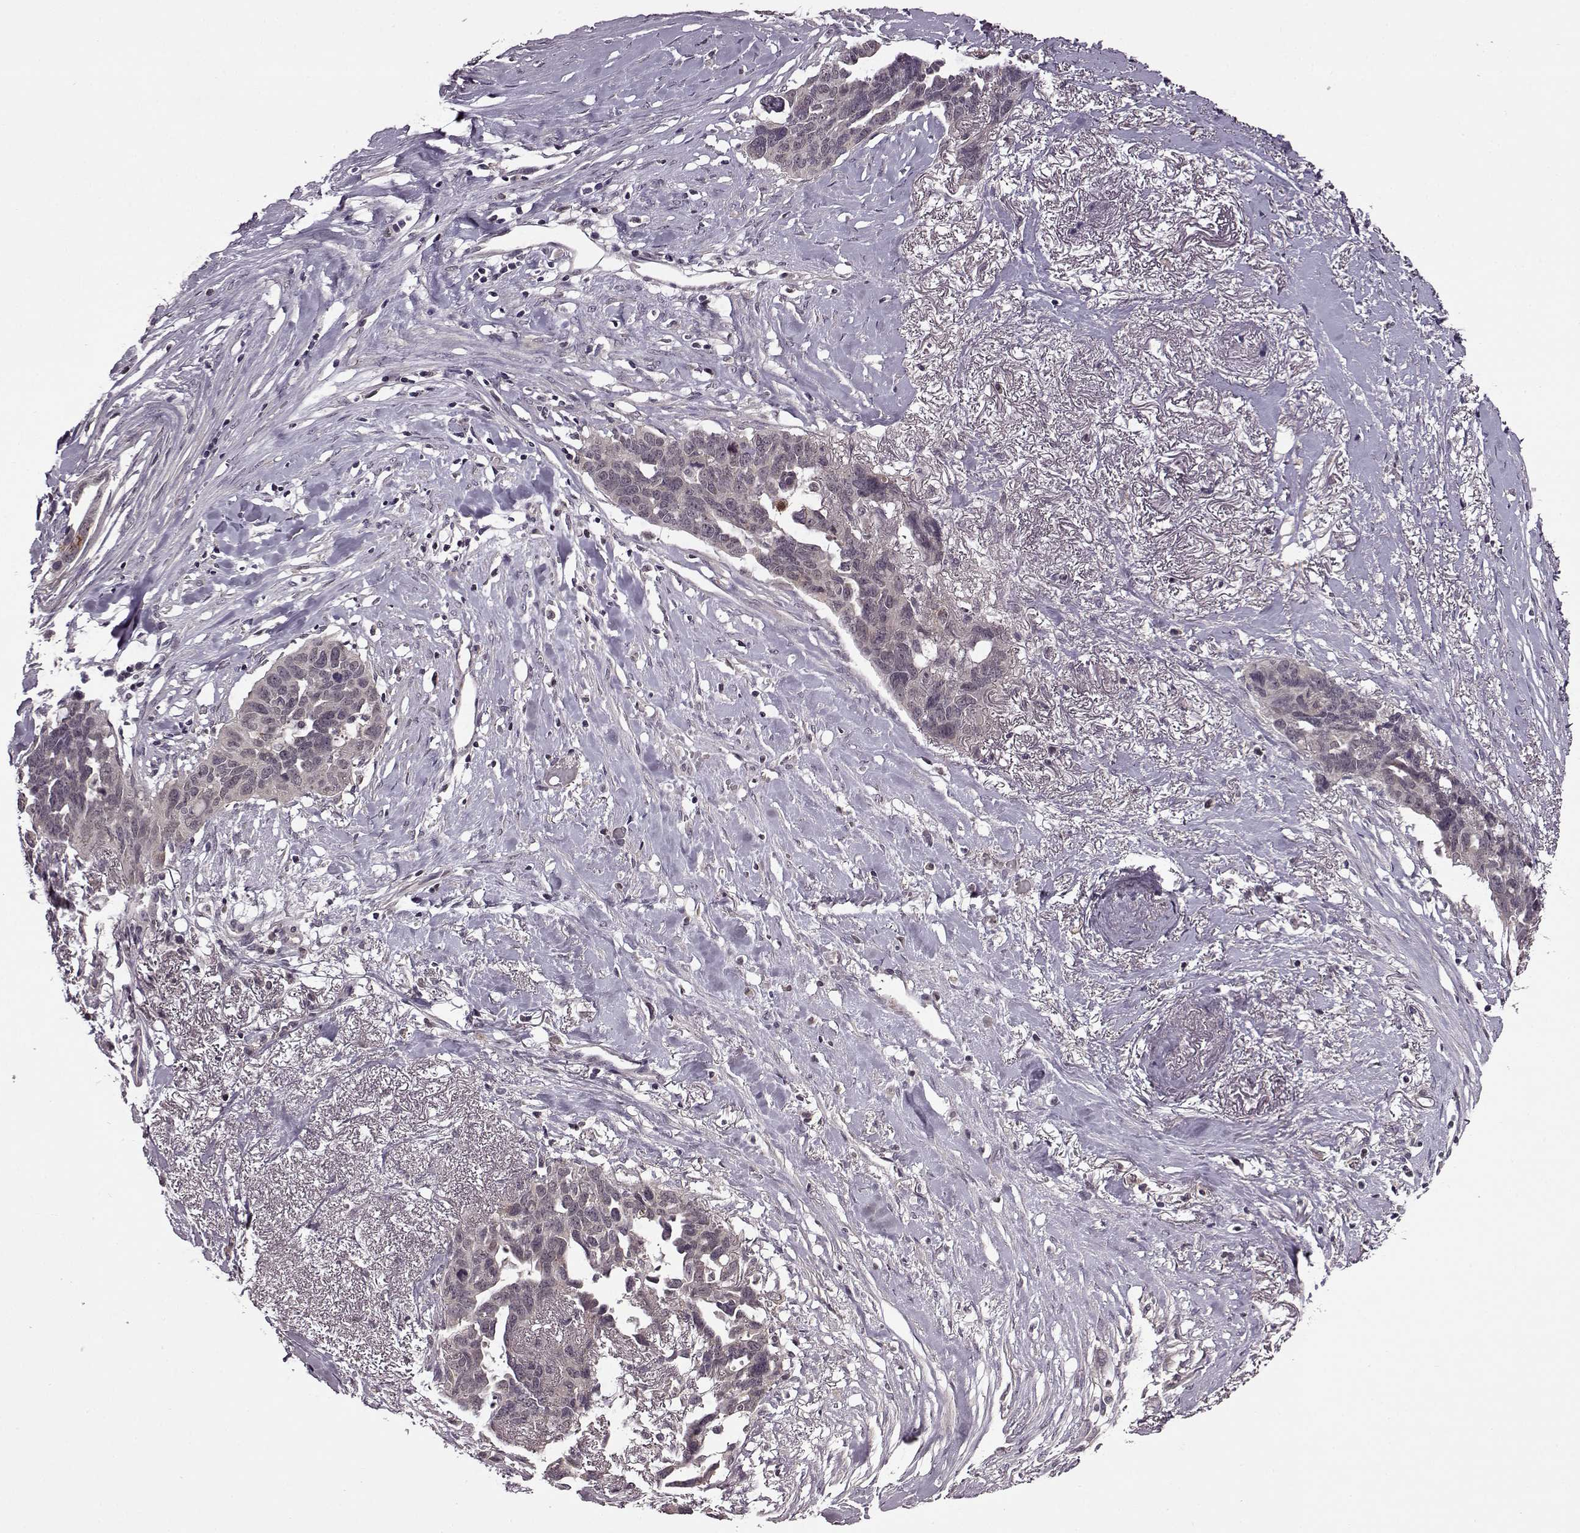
{"staining": {"intensity": "negative", "quantity": "none", "location": "none"}, "tissue": "ovarian cancer", "cell_type": "Tumor cells", "image_type": "cancer", "snomed": [{"axis": "morphology", "description": "Cystadenocarcinoma, serous, NOS"}, {"axis": "topography", "description": "Ovary"}], "caption": "A high-resolution micrograph shows IHC staining of serous cystadenocarcinoma (ovarian), which displays no significant staining in tumor cells.", "gene": "MAIP1", "patient": {"sex": "female", "age": 69}}